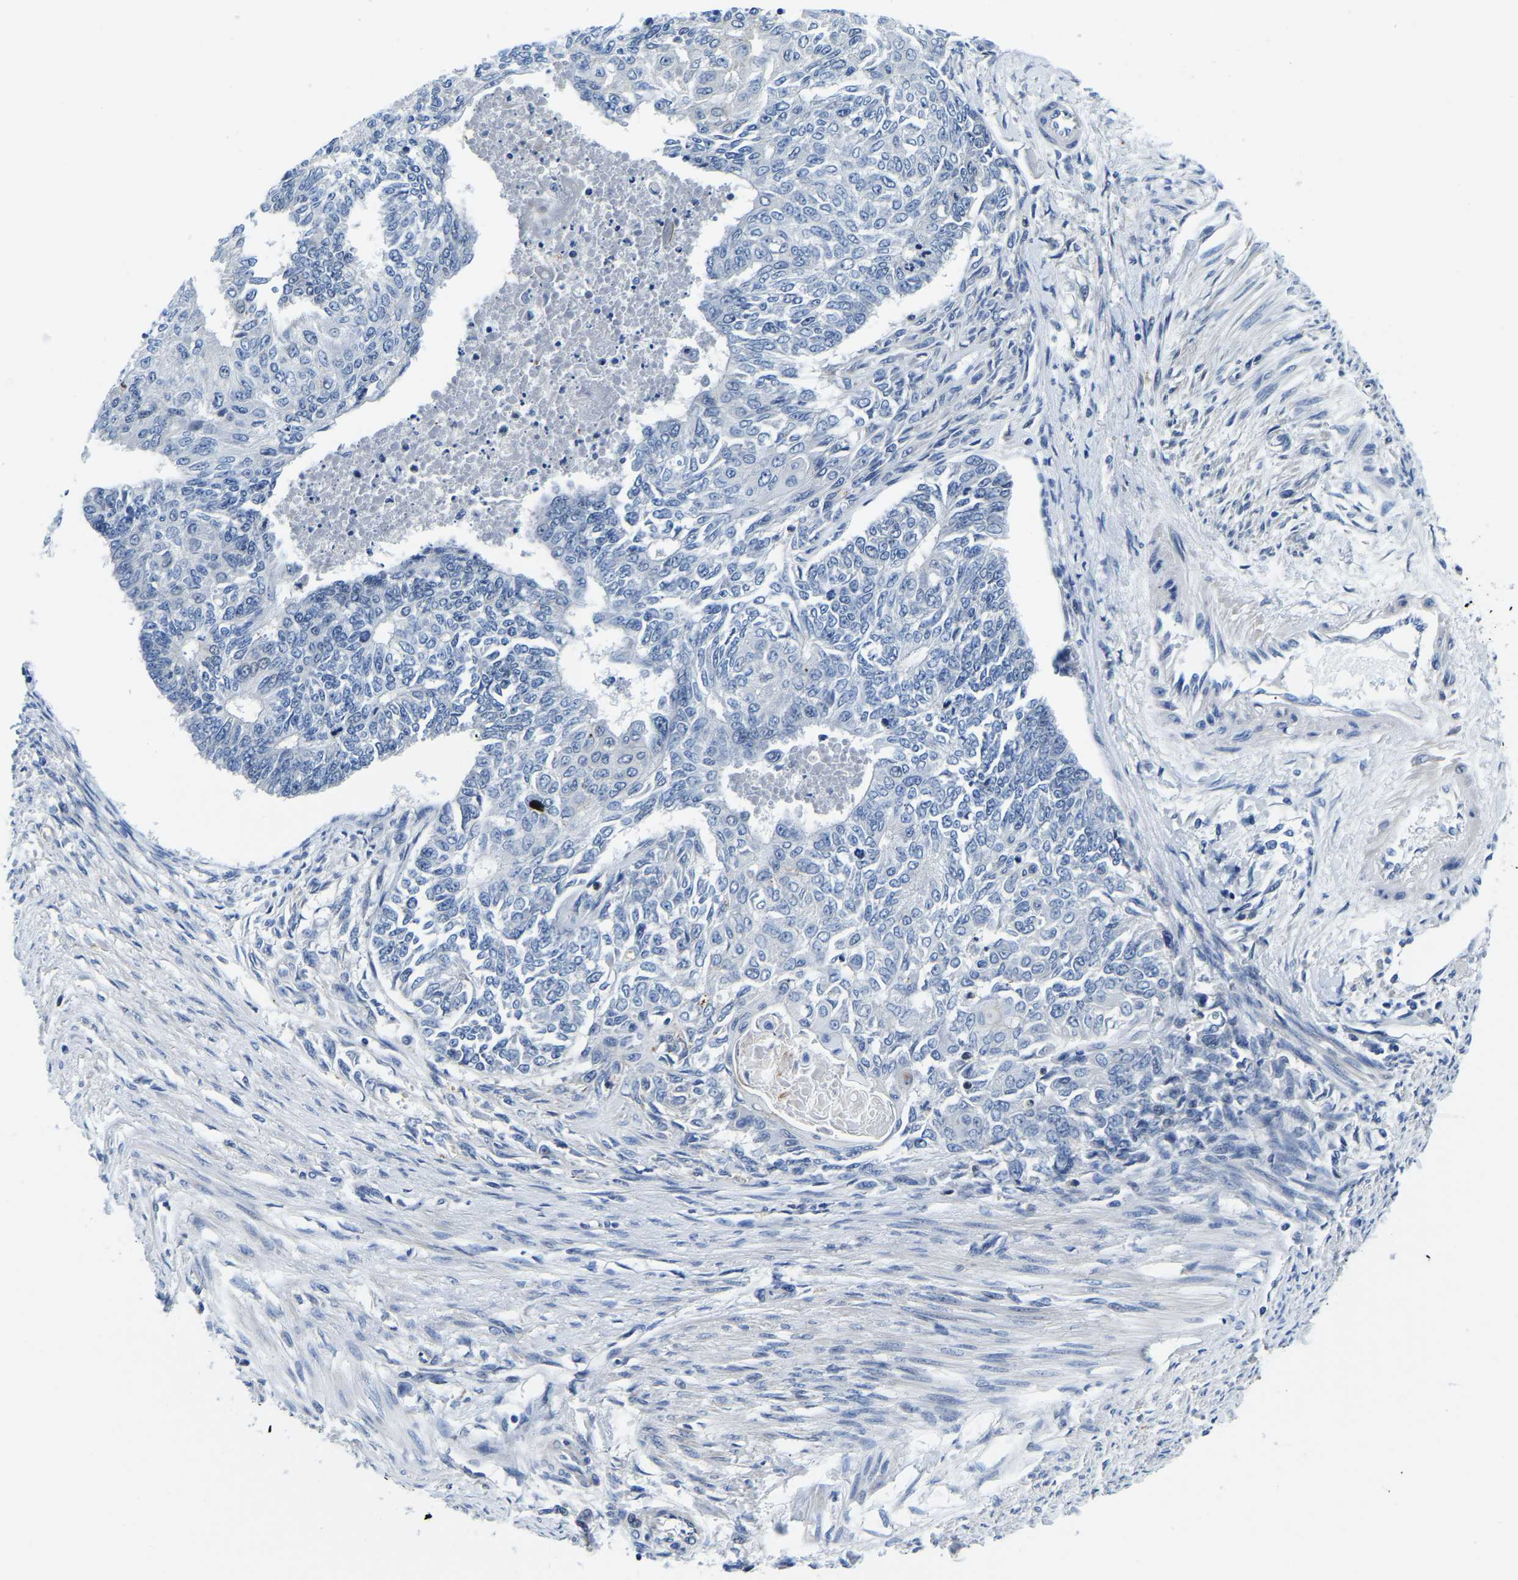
{"staining": {"intensity": "negative", "quantity": "none", "location": "none"}, "tissue": "endometrial cancer", "cell_type": "Tumor cells", "image_type": "cancer", "snomed": [{"axis": "morphology", "description": "Adenocarcinoma, NOS"}, {"axis": "topography", "description": "Endometrium"}], "caption": "IHC of endometrial adenocarcinoma reveals no expression in tumor cells.", "gene": "POLDIP3", "patient": {"sex": "female", "age": 32}}